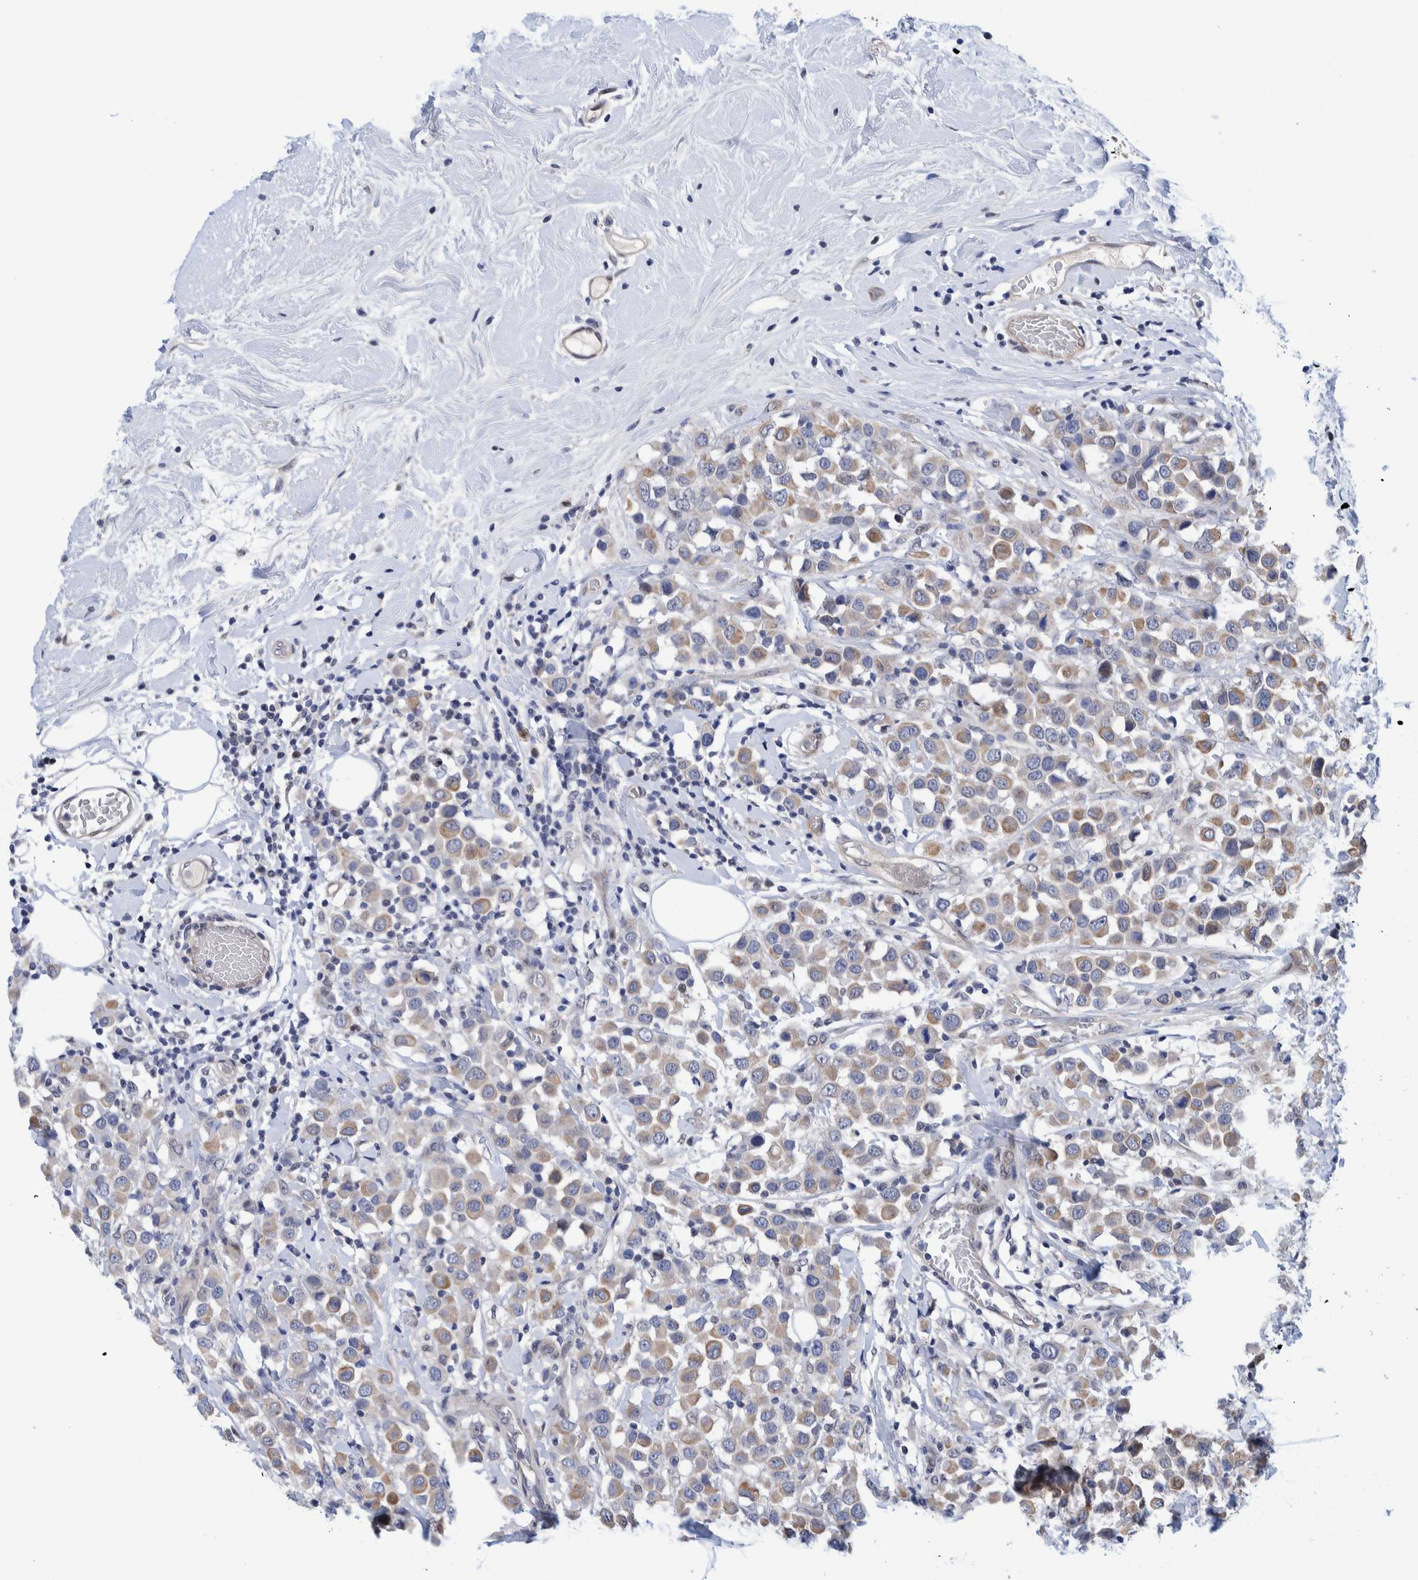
{"staining": {"intensity": "moderate", "quantity": ">75%", "location": "cytoplasmic/membranous"}, "tissue": "breast cancer", "cell_type": "Tumor cells", "image_type": "cancer", "snomed": [{"axis": "morphology", "description": "Duct carcinoma"}, {"axis": "topography", "description": "Breast"}], "caption": "Immunohistochemistry (IHC) image of human breast cancer (intraductal carcinoma) stained for a protein (brown), which reveals medium levels of moderate cytoplasmic/membranous expression in approximately >75% of tumor cells.", "gene": "PFAS", "patient": {"sex": "female", "age": 61}}